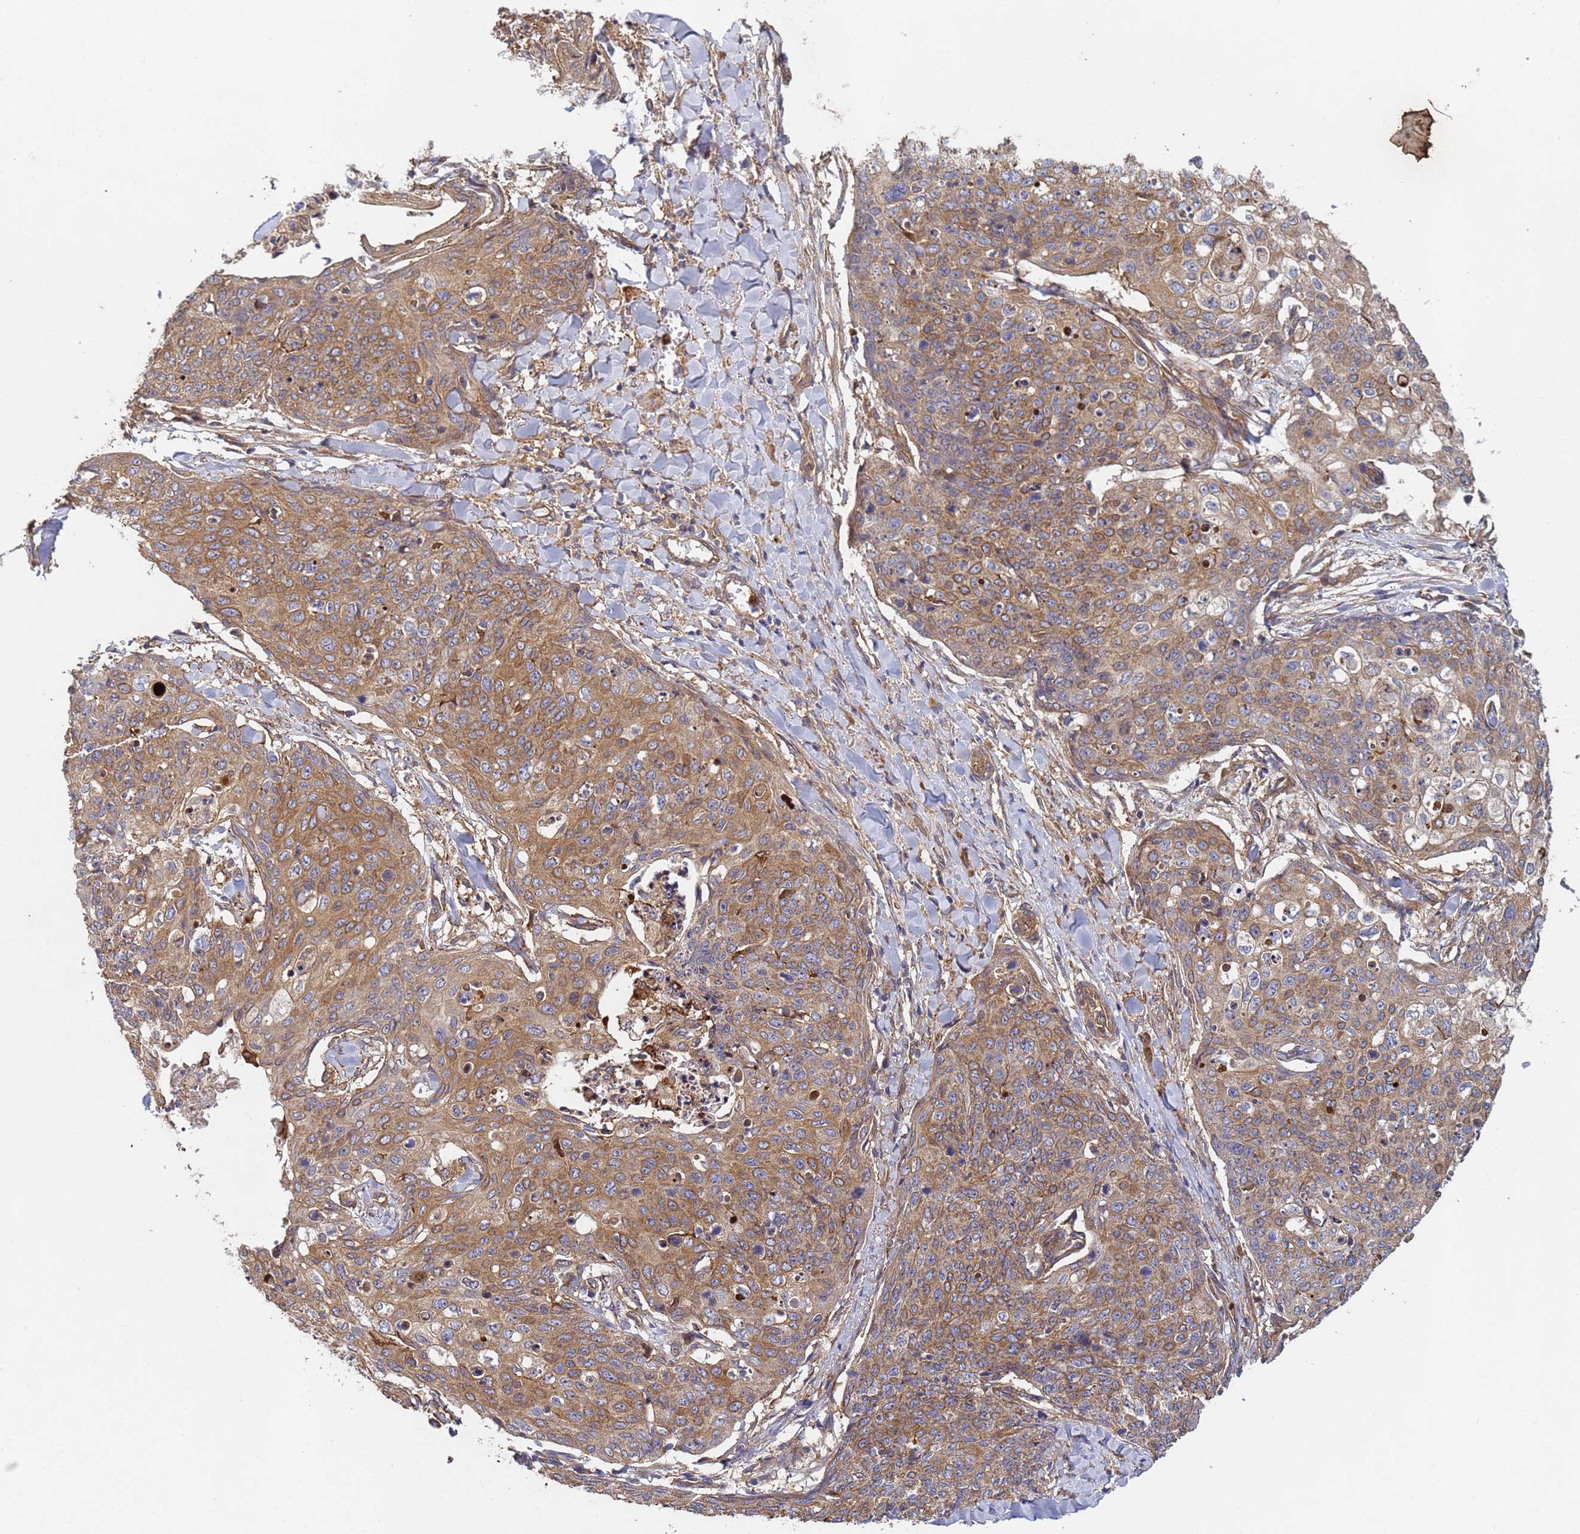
{"staining": {"intensity": "moderate", "quantity": ">75%", "location": "cytoplasmic/membranous"}, "tissue": "skin cancer", "cell_type": "Tumor cells", "image_type": "cancer", "snomed": [{"axis": "morphology", "description": "Squamous cell carcinoma, NOS"}, {"axis": "topography", "description": "Skin"}, {"axis": "topography", "description": "Vulva"}], "caption": "Skin cancer (squamous cell carcinoma) stained for a protein shows moderate cytoplasmic/membranous positivity in tumor cells. (DAB IHC with brightfield microscopy, high magnification).", "gene": "C8orf34", "patient": {"sex": "female", "age": 85}}